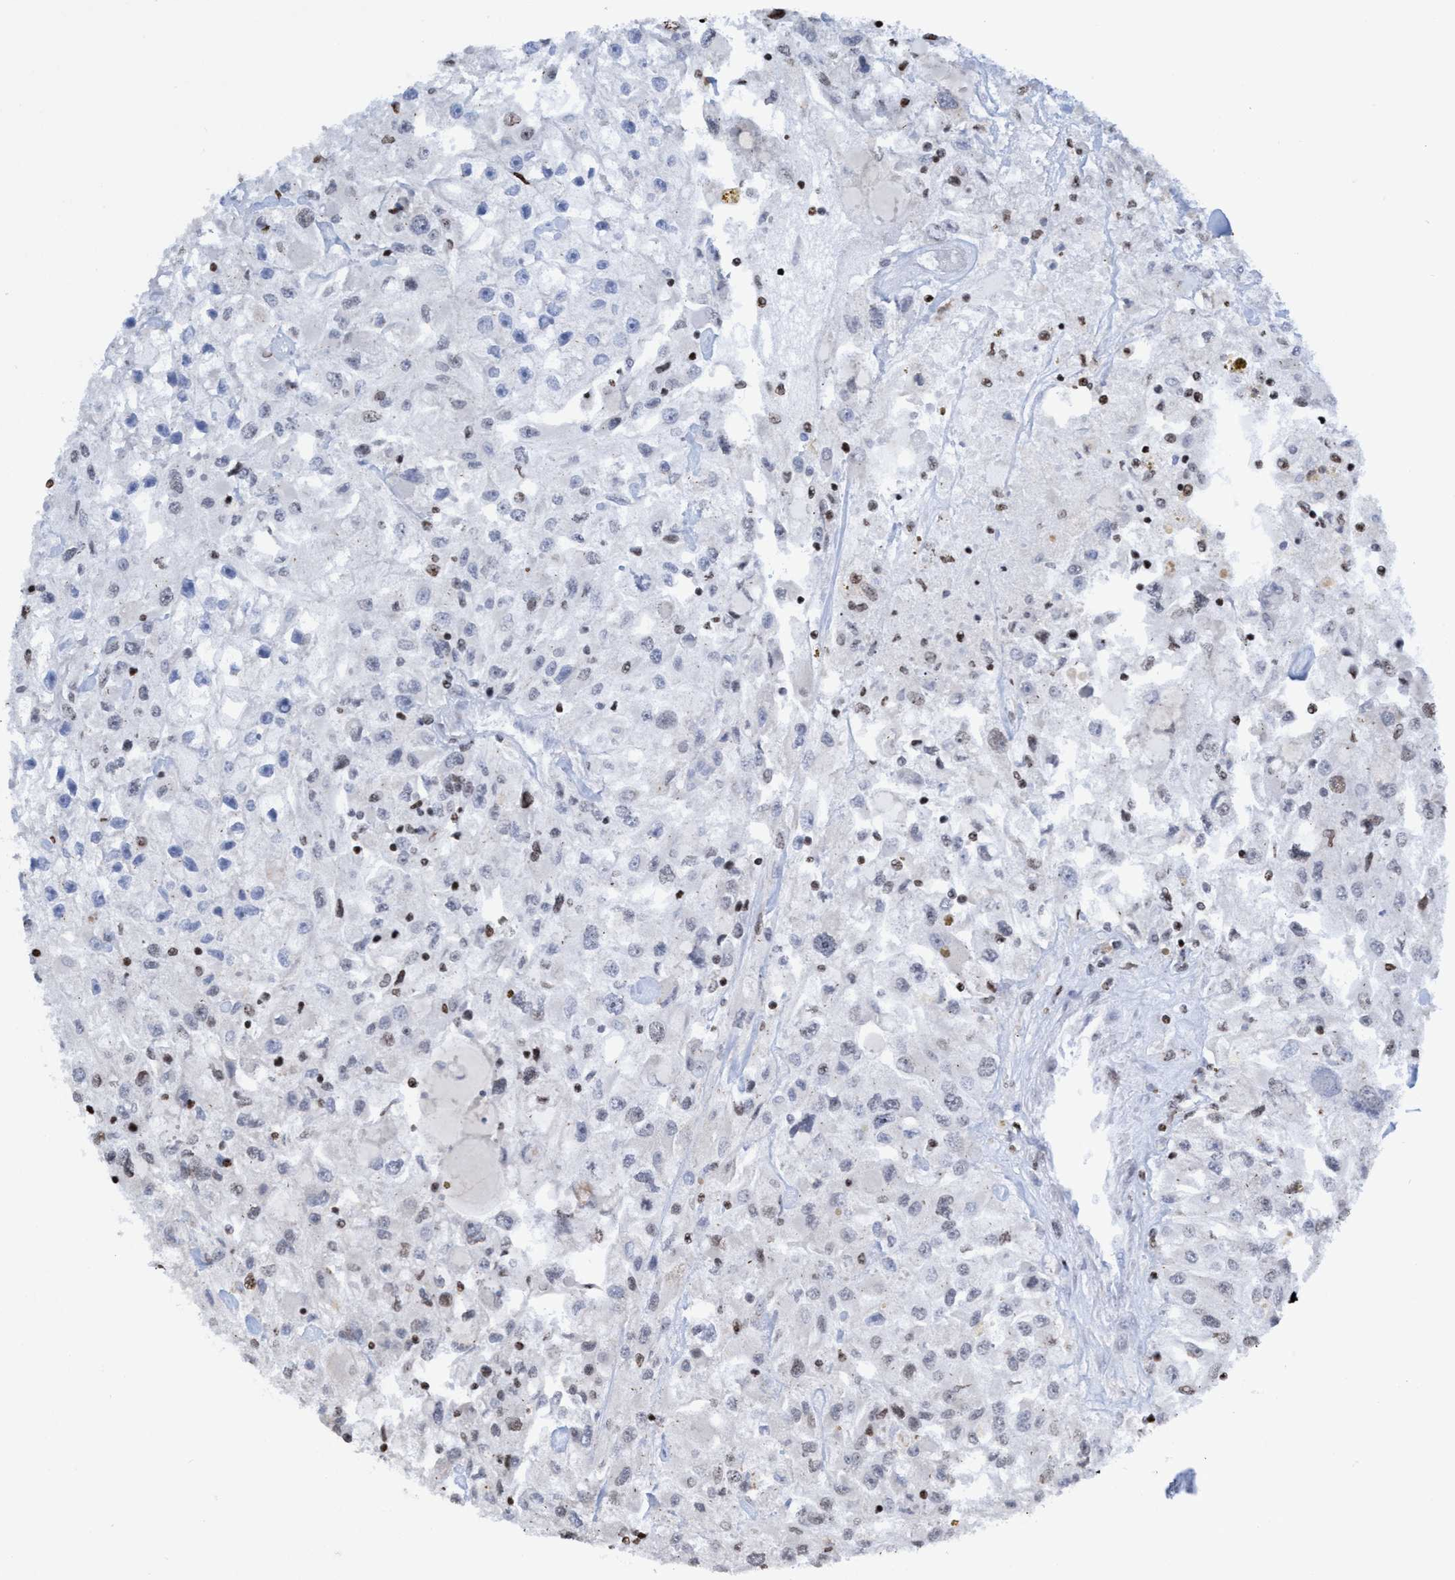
{"staining": {"intensity": "weak", "quantity": "<25%", "location": "nuclear"}, "tissue": "renal cancer", "cell_type": "Tumor cells", "image_type": "cancer", "snomed": [{"axis": "morphology", "description": "Adenocarcinoma, NOS"}, {"axis": "topography", "description": "Kidney"}], "caption": "The image reveals no staining of tumor cells in adenocarcinoma (renal). (Stains: DAB IHC with hematoxylin counter stain, Microscopy: brightfield microscopy at high magnification).", "gene": "CBX2", "patient": {"sex": "female", "age": 52}}